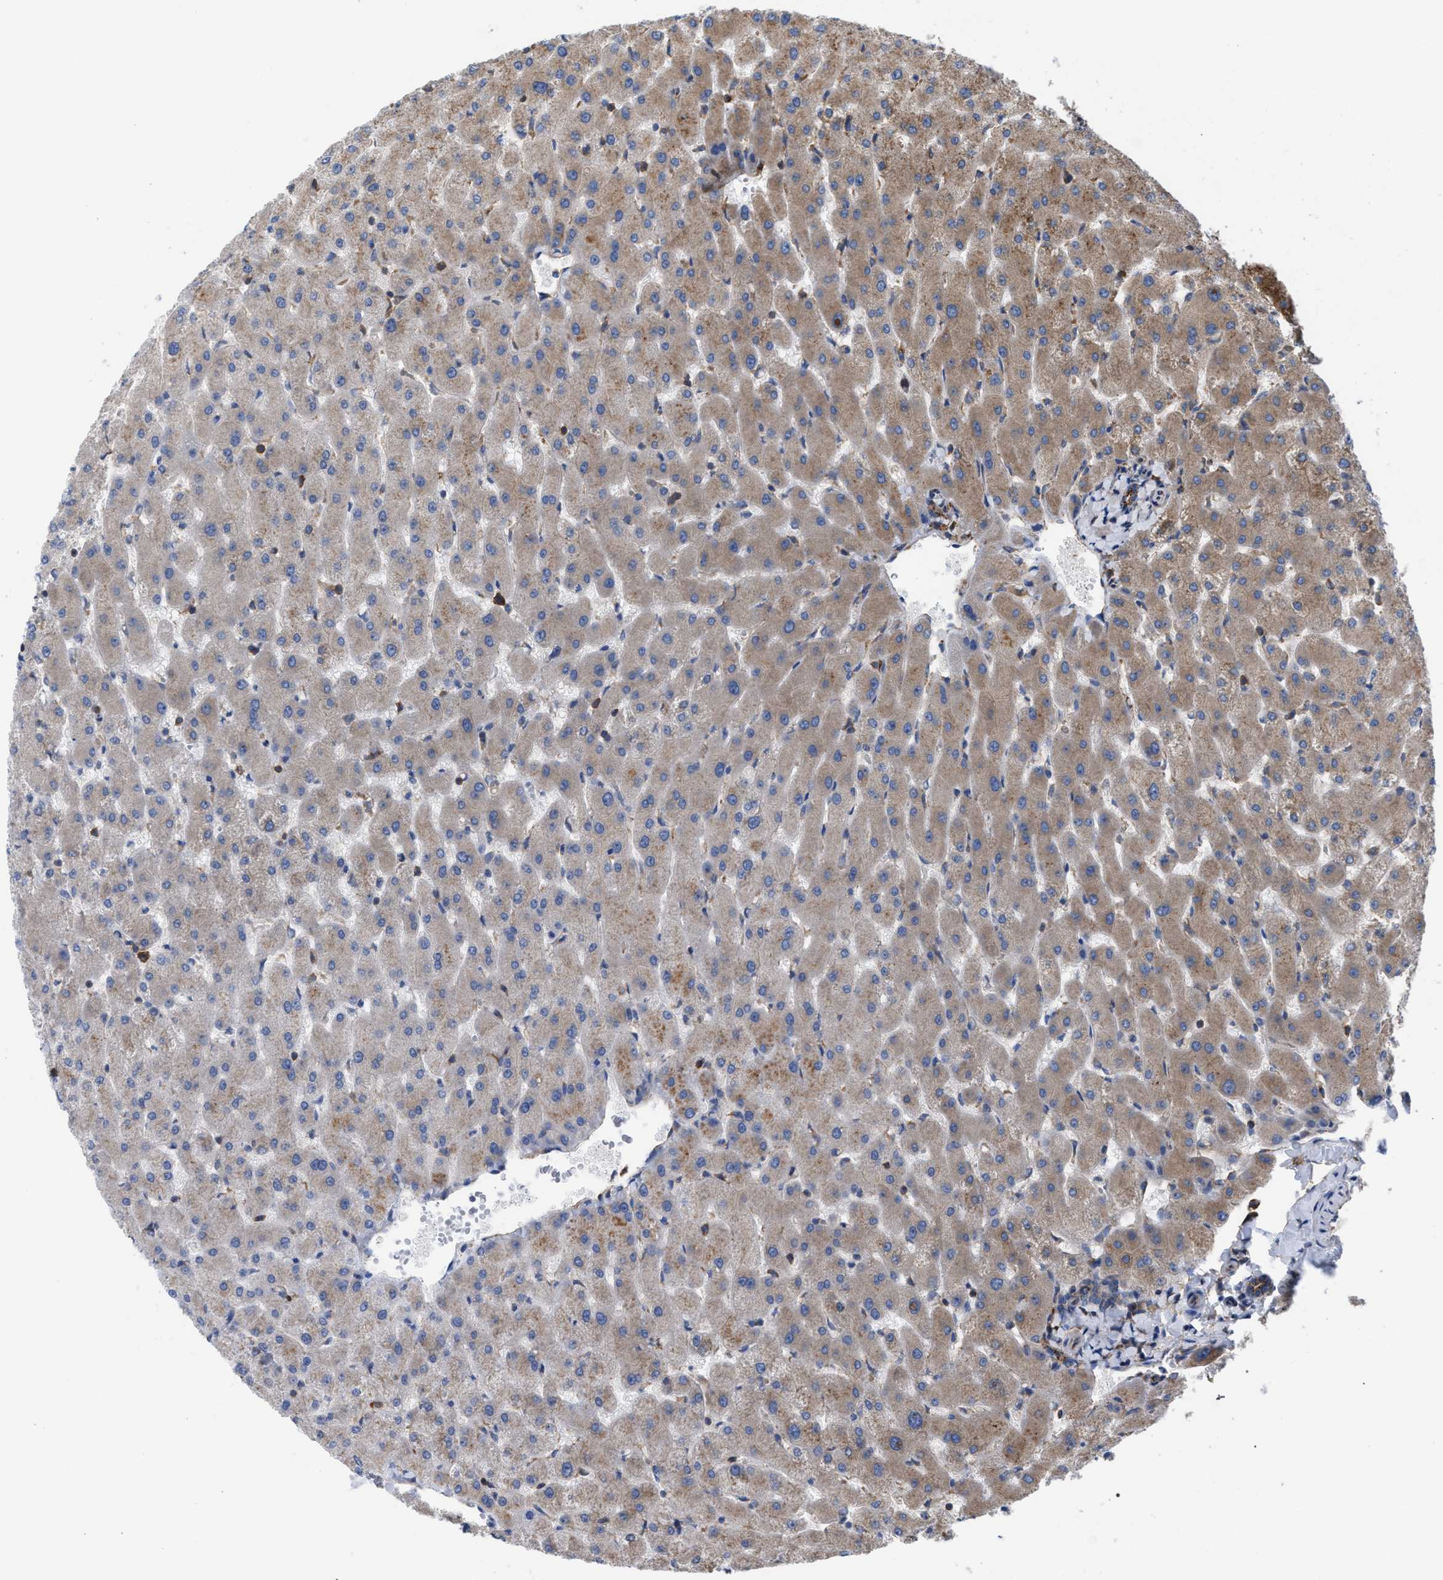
{"staining": {"intensity": "negative", "quantity": "none", "location": "none"}, "tissue": "liver", "cell_type": "Cholangiocytes", "image_type": "normal", "snomed": [{"axis": "morphology", "description": "Normal tissue, NOS"}, {"axis": "topography", "description": "Liver"}], "caption": "A micrograph of liver stained for a protein shows no brown staining in cholangiocytes. The staining was performed using DAB (3,3'-diaminobenzidine) to visualize the protein expression in brown, while the nuclei were stained in blue with hematoxylin (Magnification: 20x).", "gene": "CDR2L", "patient": {"sex": "female", "age": 63}}